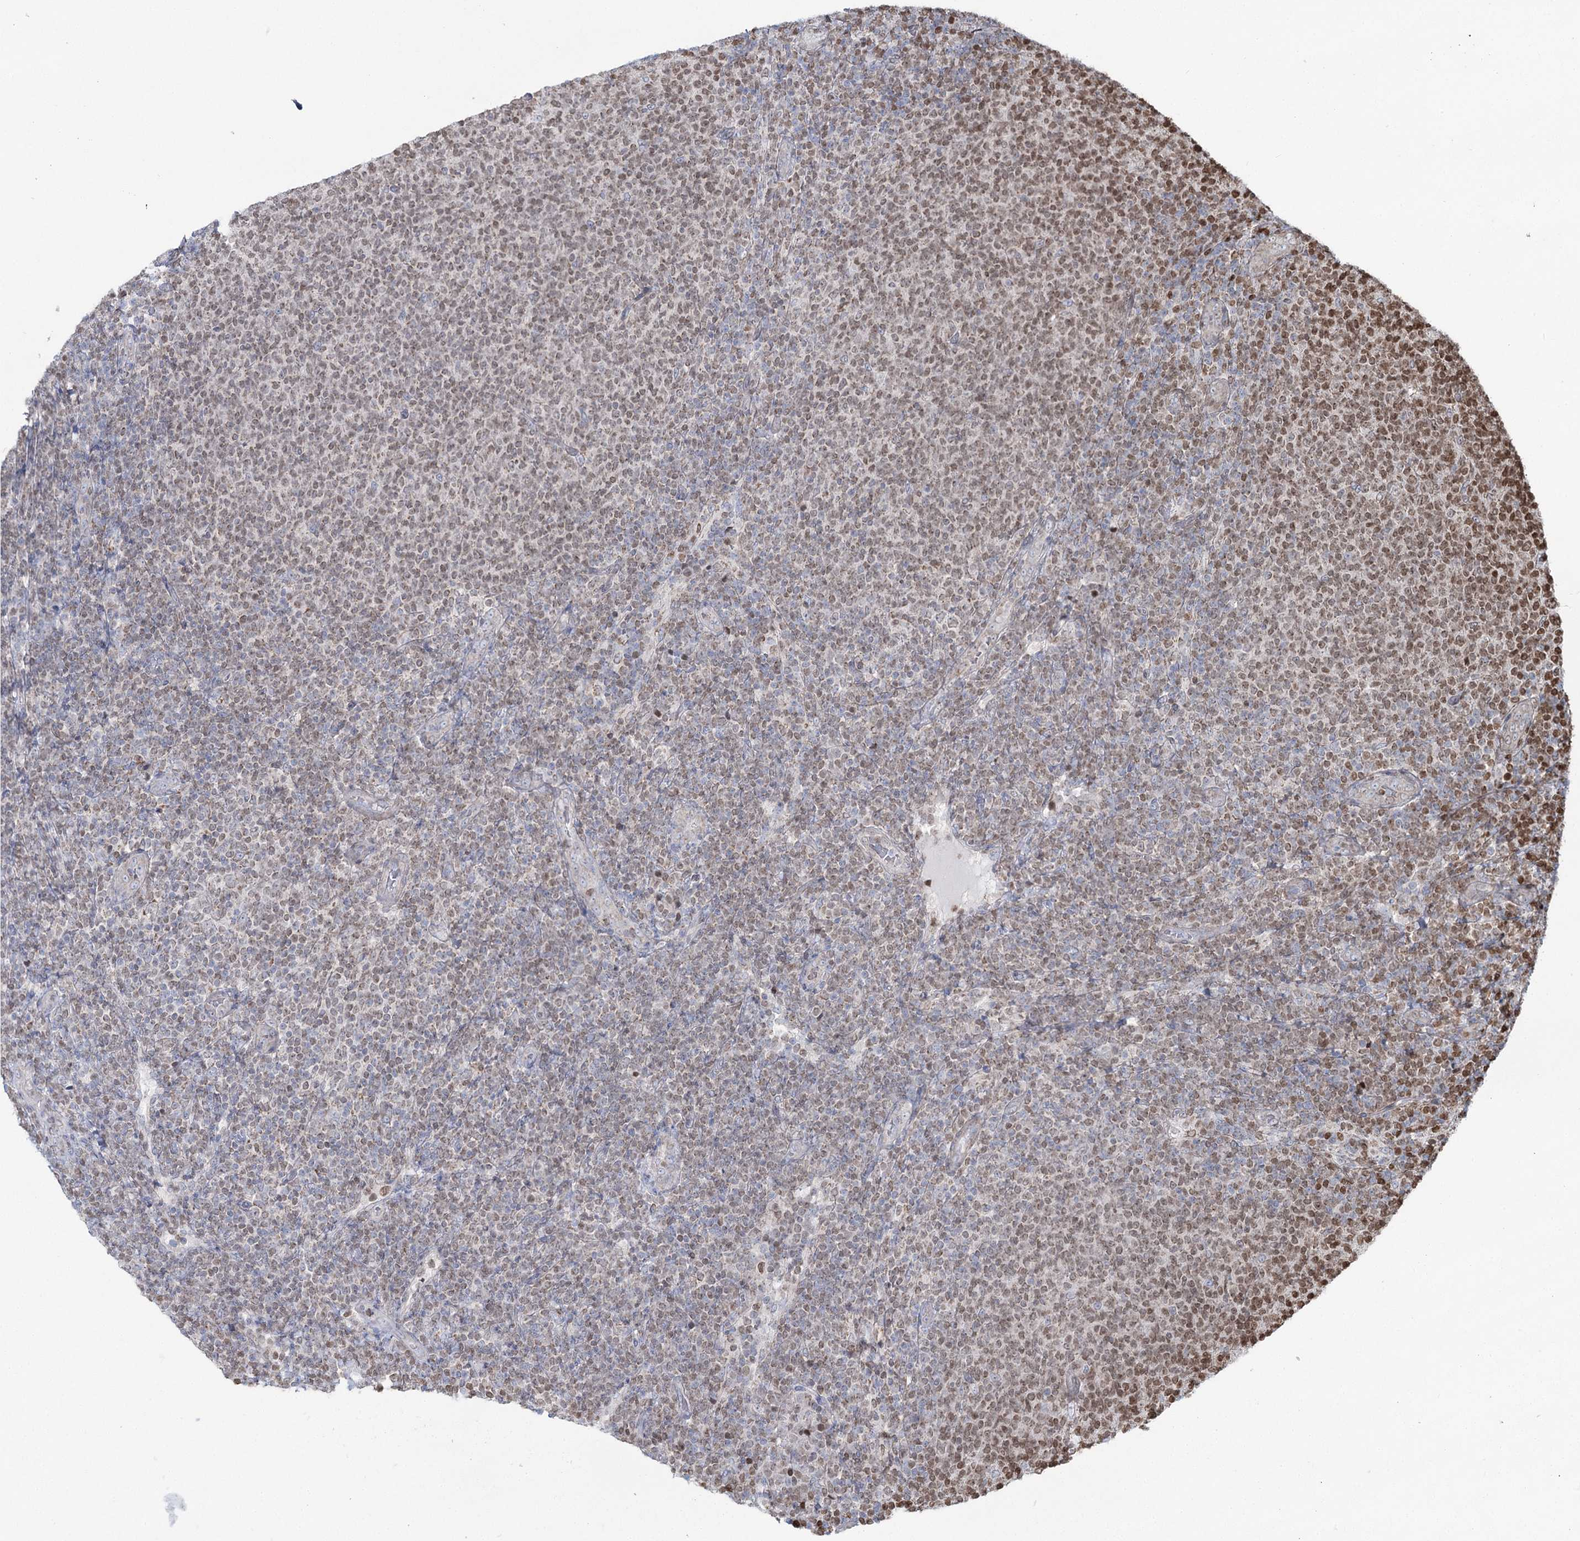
{"staining": {"intensity": "moderate", "quantity": "25%-75%", "location": "nuclear"}, "tissue": "lymphoma", "cell_type": "Tumor cells", "image_type": "cancer", "snomed": [{"axis": "morphology", "description": "Malignant lymphoma, non-Hodgkin's type, Low grade"}, {"axis": "topography", "description": "Lymph node"}], "caption": "DAB immunohistochemical staining of human lymphoma demonstrates moderate nuclear protein expression in approximately 25%-75% of tumor cells.", "gene": "PDHX", "patient": {"sex": "male", "age": 66}}